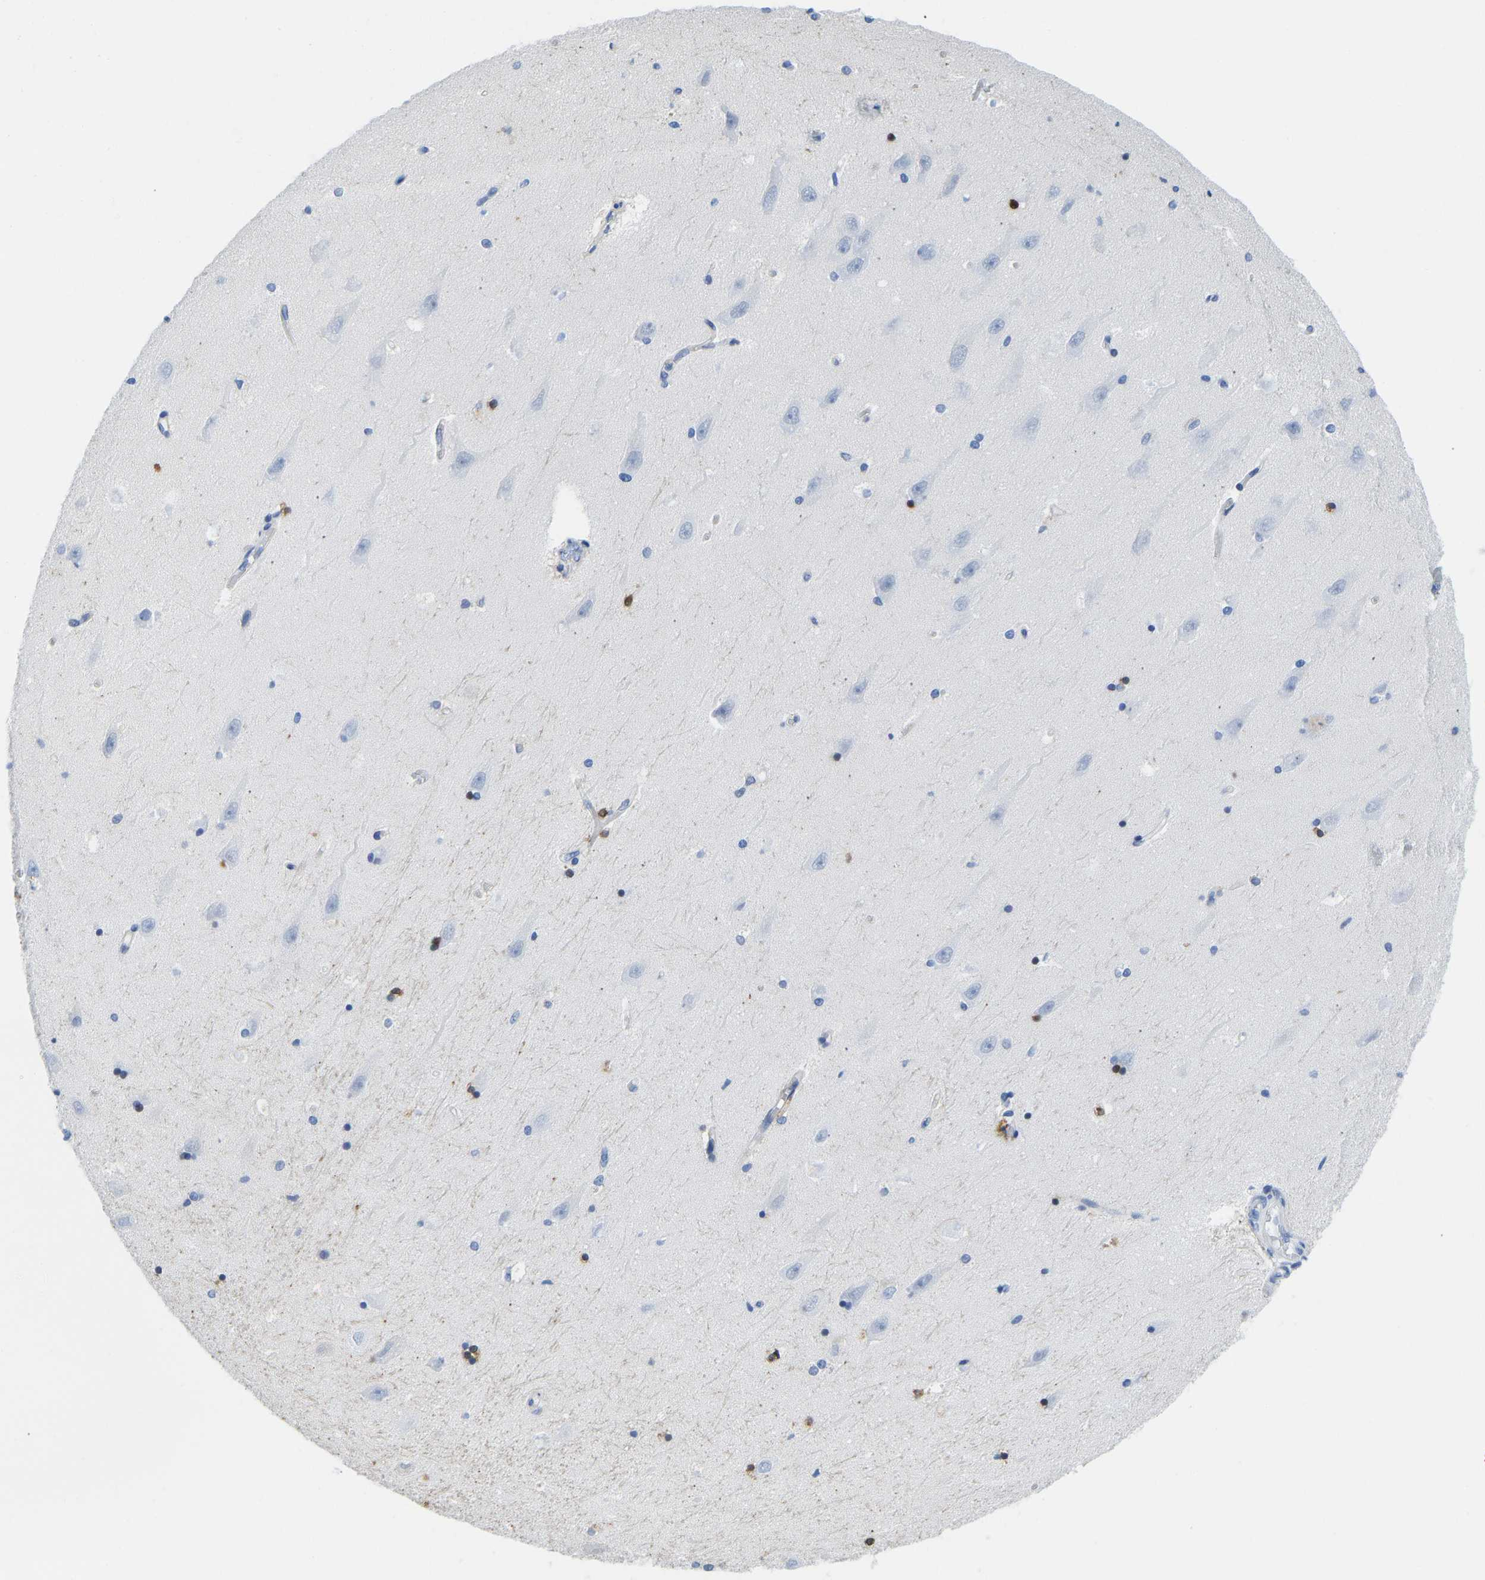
{"staining": {"intensity": "moderate", "quantity": "<25%", "location": "cytoplasmic/membranous"}, "tissue": "hippocampus", "cell_type": "Glial cells", "image_type": "normal", "snomed": [{"axis": "morphology", "description": "Normal tissue, NOS"}, {"axis": "topography", "description": "Hippocampus"}], "caption": "High-power microscopy captured an immunohistochemistry (IHC) photomicrograph of normal hippocampus, revealing moderate cytoplasmic/membranous positivity in about <25% of glial cells.", "gene": "NKAIN3", "patient": {"sex": "male", "age": 45}}